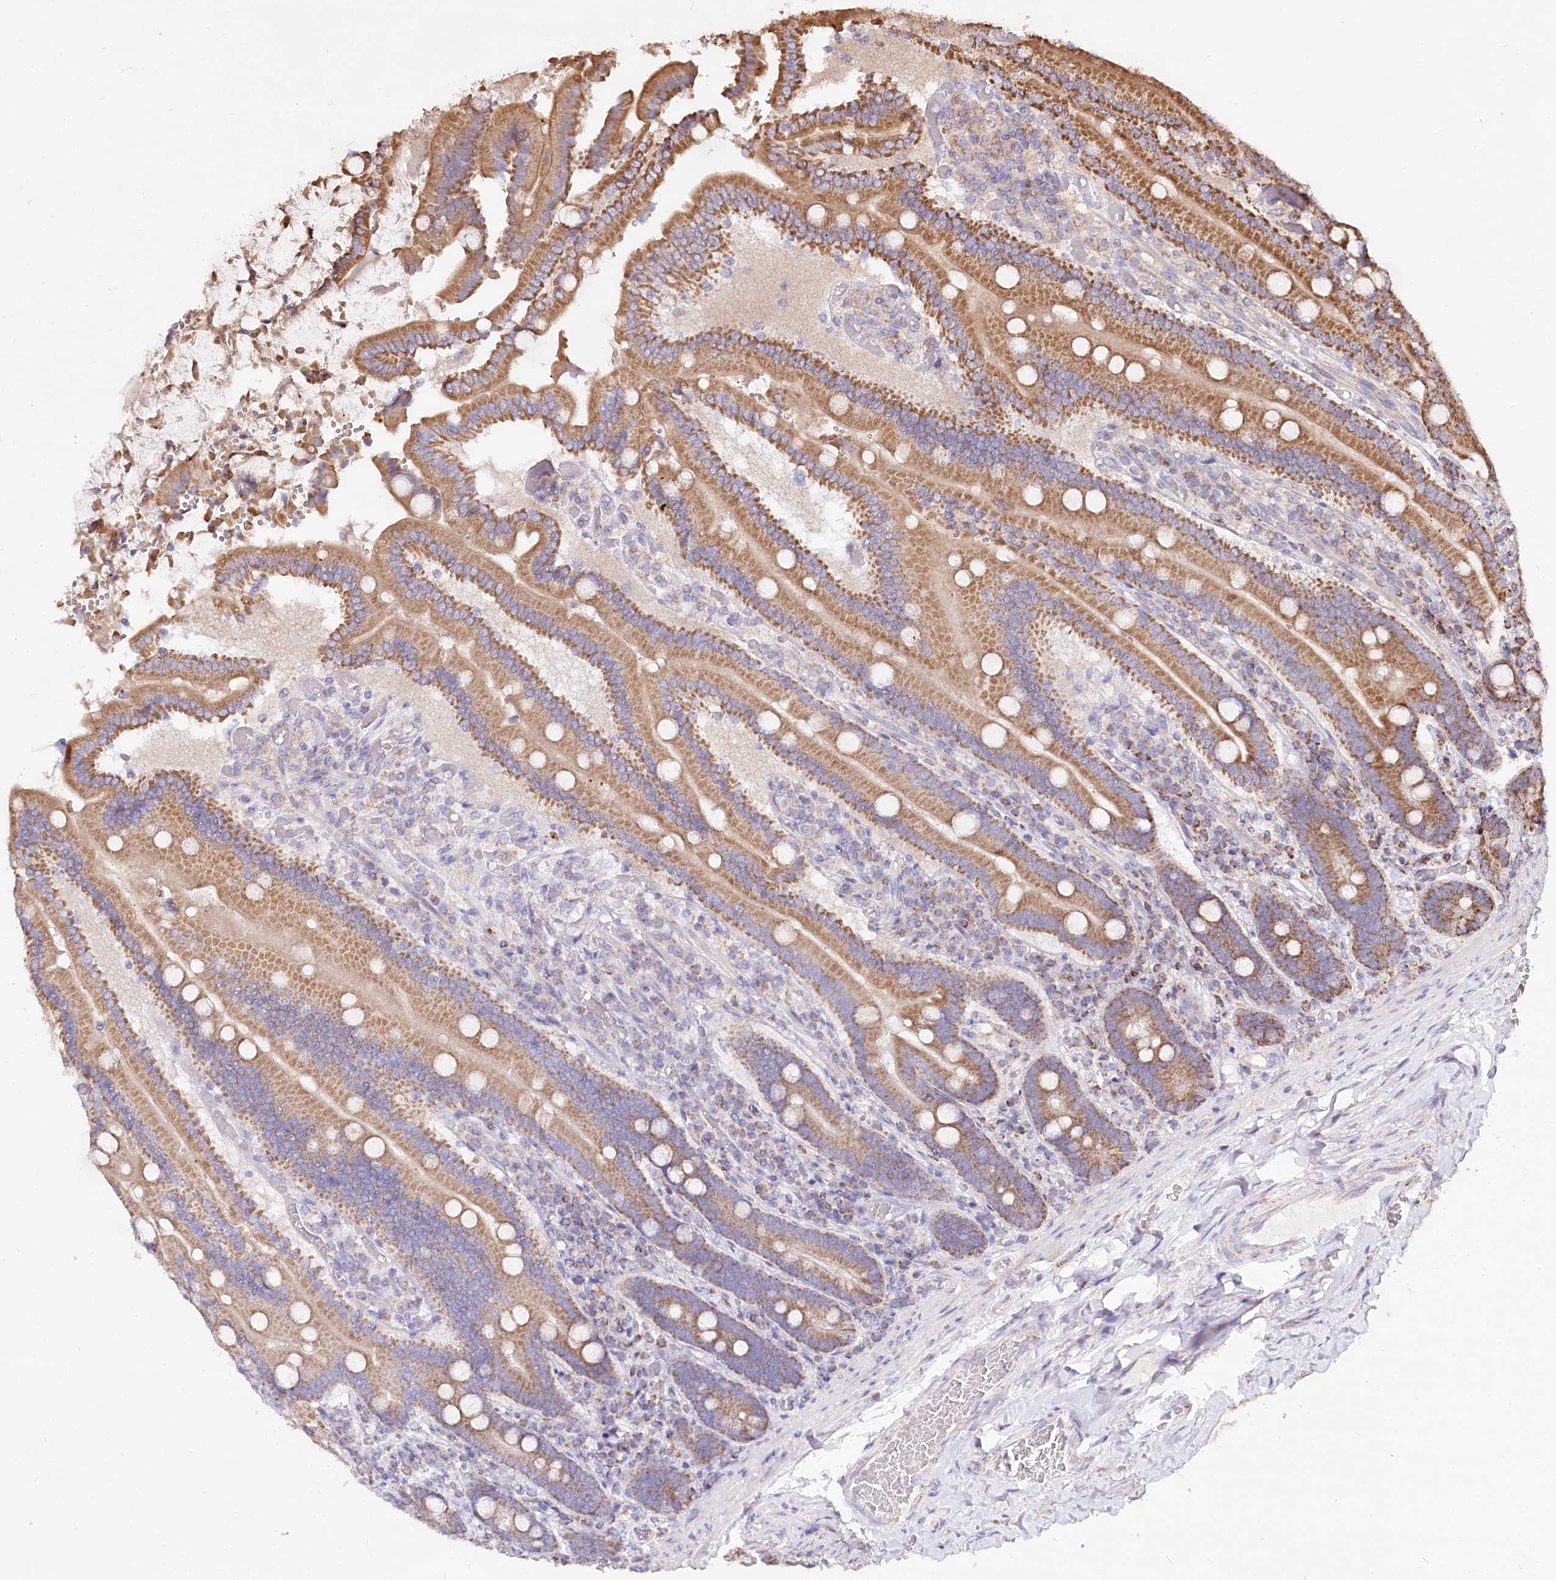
{"staining": {"intensity": "moderate", "quantity": ">75%", "location": "cytoplasmic/membranous"}, "tissue": "duodenum", "cell_type": "Glandular cells", "image_type": "normal", "snomed": [{"axis": "morphology", "description": "Normal tissue, NOS"}, {"axis": "topography", "description": "Duodenum"}], "caption": "Immunohistochemical staining of benign duodenum shows medium levels of moderate cytoplasmic/membranous staining in approximately >75% of glandular cells. The staining is performed using DAB (3,3'-diaminobenzidine) brown chromogen to label protein expression. The nuclei are counter-stained blue using hematoxylin.", "gene": "TASOR2", "patient": {"sex": "female", "age": 62}}